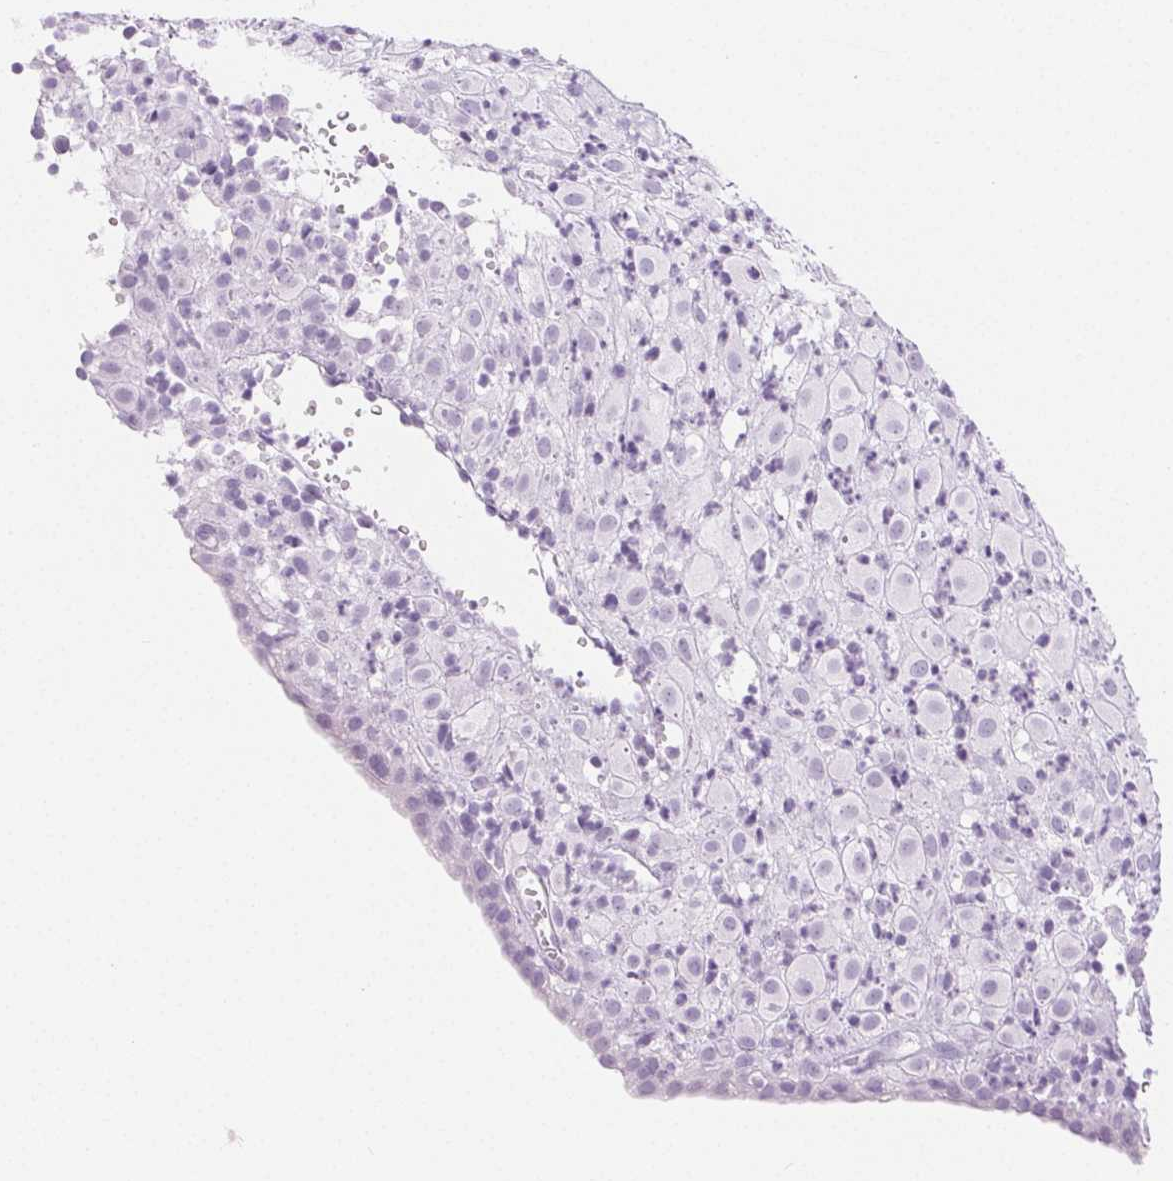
{"staining": {"intensity": "negative", "quantity": "none", "location": "none"}, "tissue": "placenta", "cell_type": "Decidual cells", "image_type": "normal", "snomed": [{"axis": "morphology", "description": "Normal tissue, NOS"}, {"axis": "topography", "description": "Placenta"}], "caption": "The immunohistochemistry micrograph has no significant expression in decidual cells of placenta.", "gene": "SPRR3", "patient": {"sex": "female", "age": 24}}